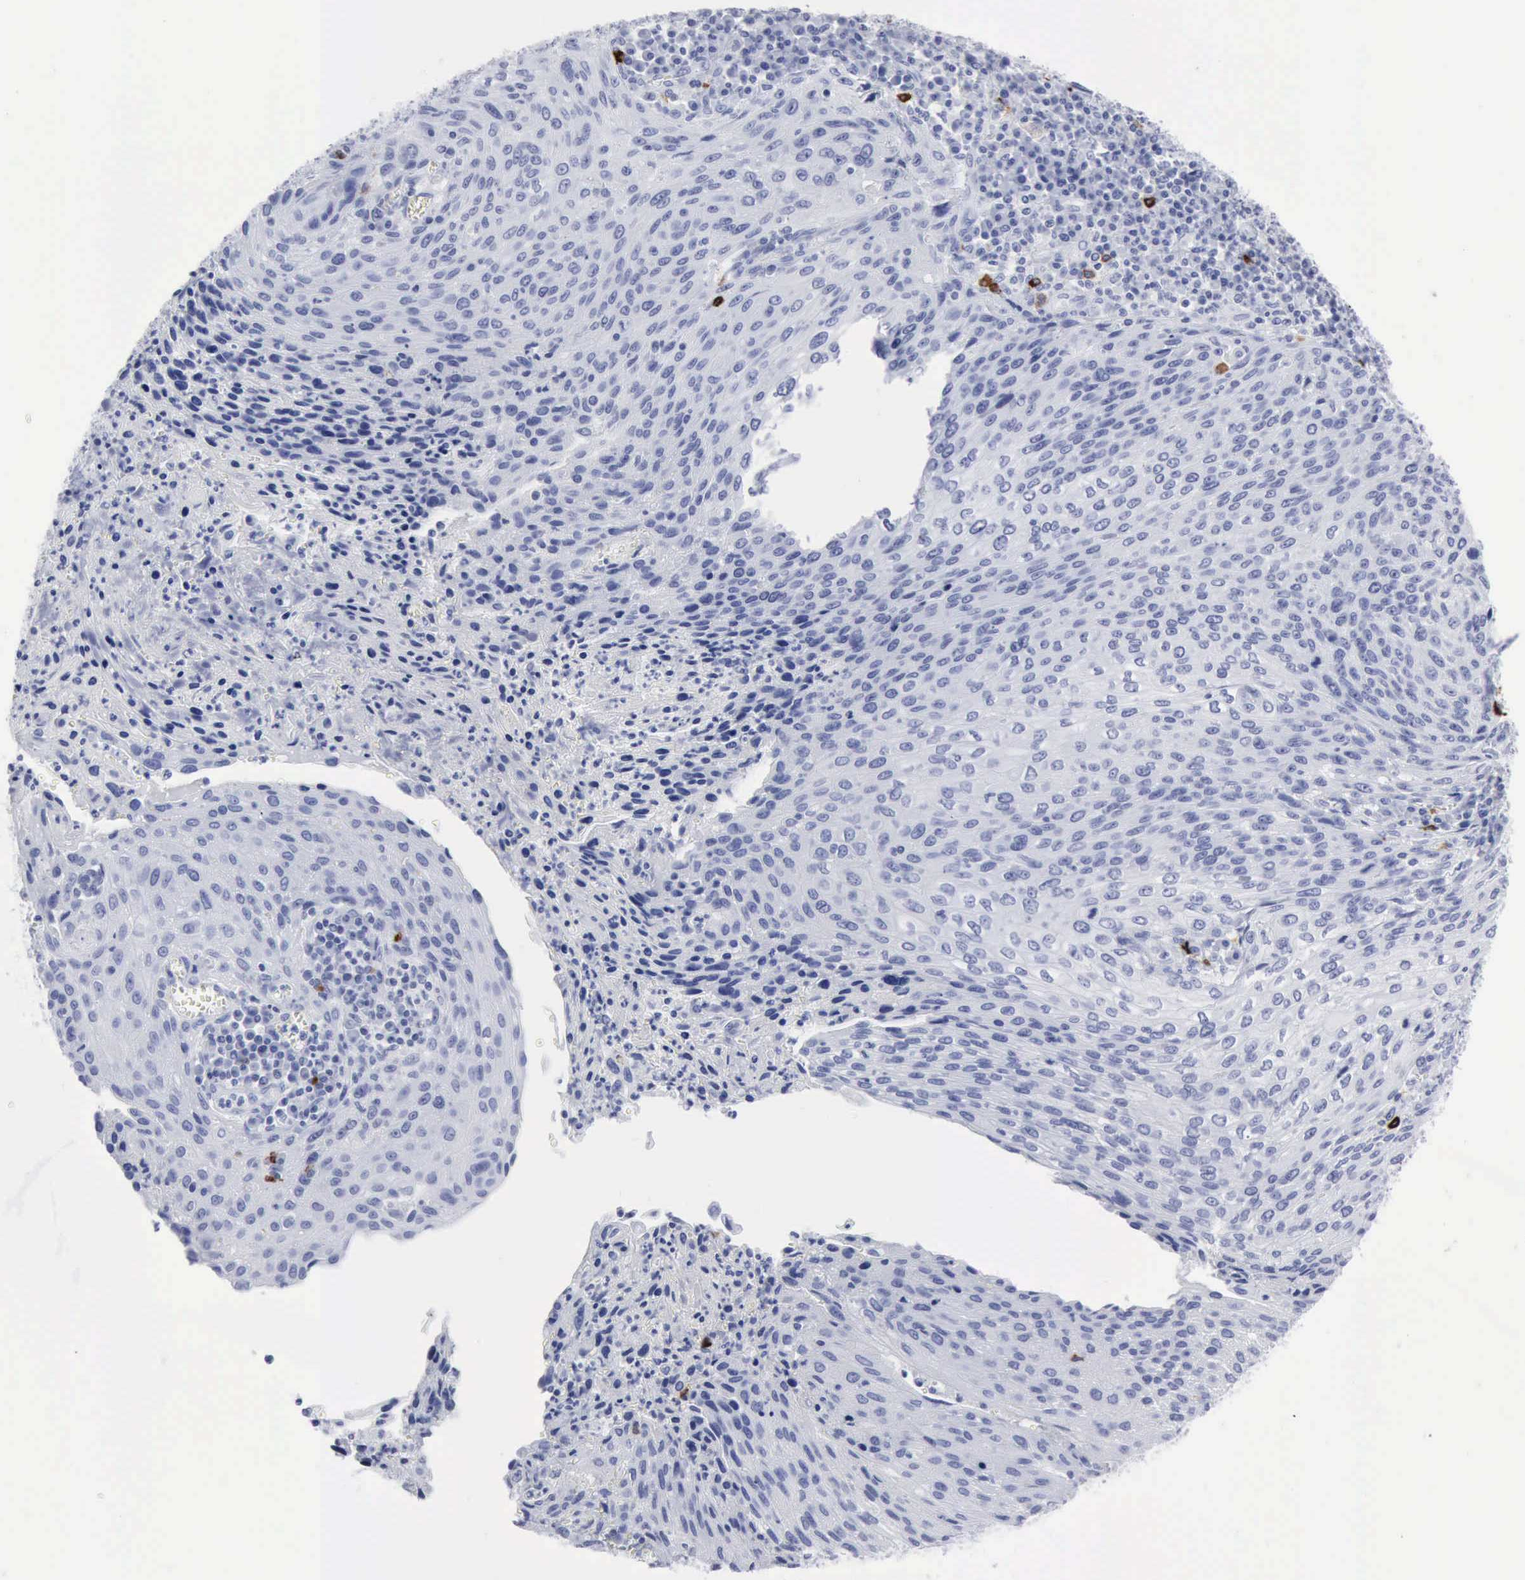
{"staining": {"intensity": "negative", "quantity": "none", "location": "none"}, "tissue": "cervical cancer", "cell_type": "Tumor cells", "image_type": "cancer", "snomed": [{"axis": "morphology", "description": "Squamous cell carcinoma, NOS"}, {"axis": "topography", "description": "Cervix"}], "caption": "This is an IHC micrograph of human cervical squamous cell carcinoma. There is no expression in tumor cells.", "gene": "CMA1", "patient": {"sex": "female", "age": 32}}